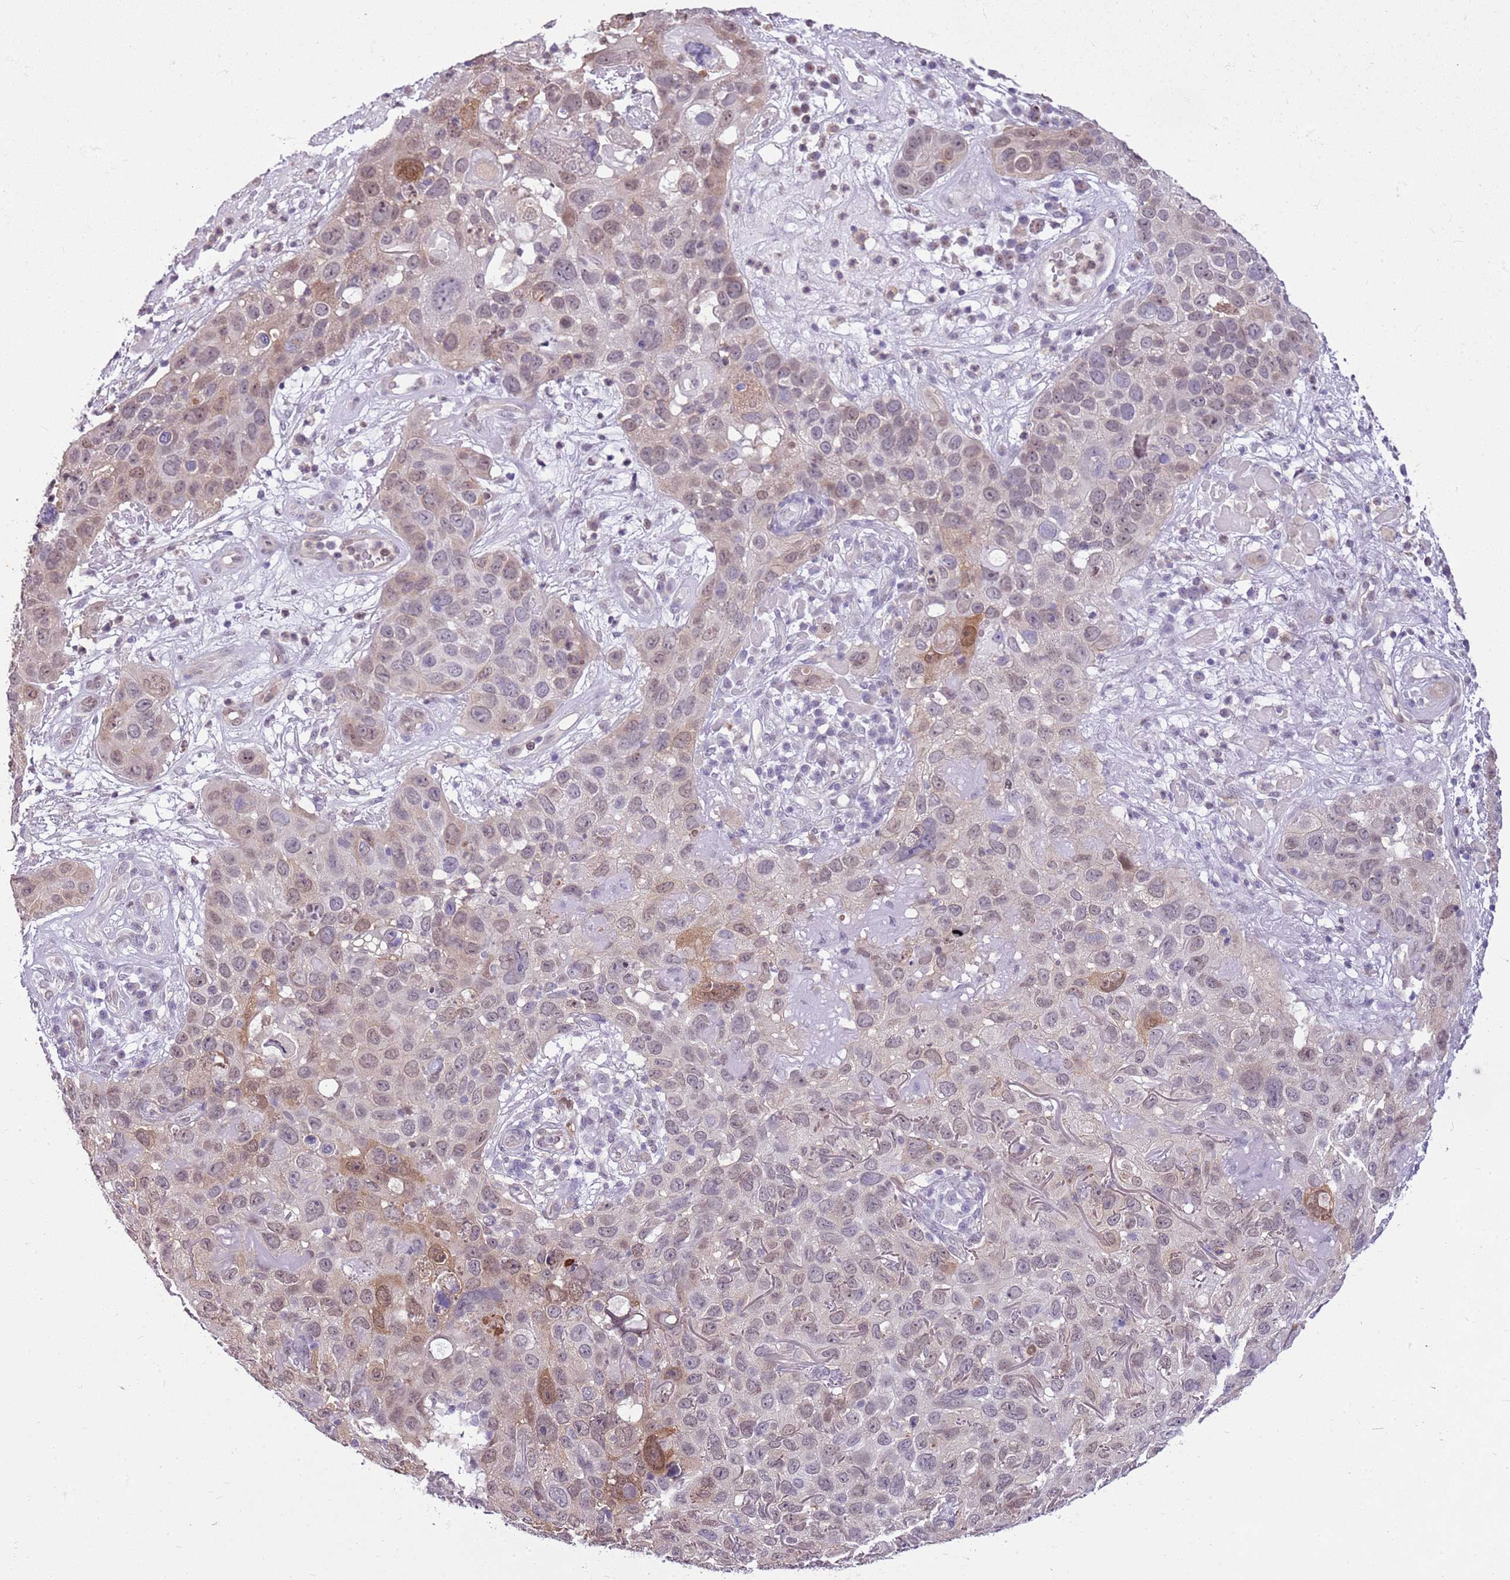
{"staining": {"intensity": "moderate", "quantity": "<25%", "location": "nuclear"}, "tissue": "skin cancer", "cell_type": "Tumor cells", "image_type": "cancer", "snomed": [{"axis": "morphology", "description": "Squamous cell carcinoma in situ, NOS"}, {"axis": "morphology", "description": "Squamous cell carcinoma, NOS"}, {"axis": "topography", "description": "Skin"}], "caption": "This is a photomicrograph of immunohistochemistry staining of skin cancer (squamous cell carcinoma), which shows moderate expression in the nuclear of tumor cells.", "gene": "DHX32", "patient": {"sex": "male", "age": 93}}